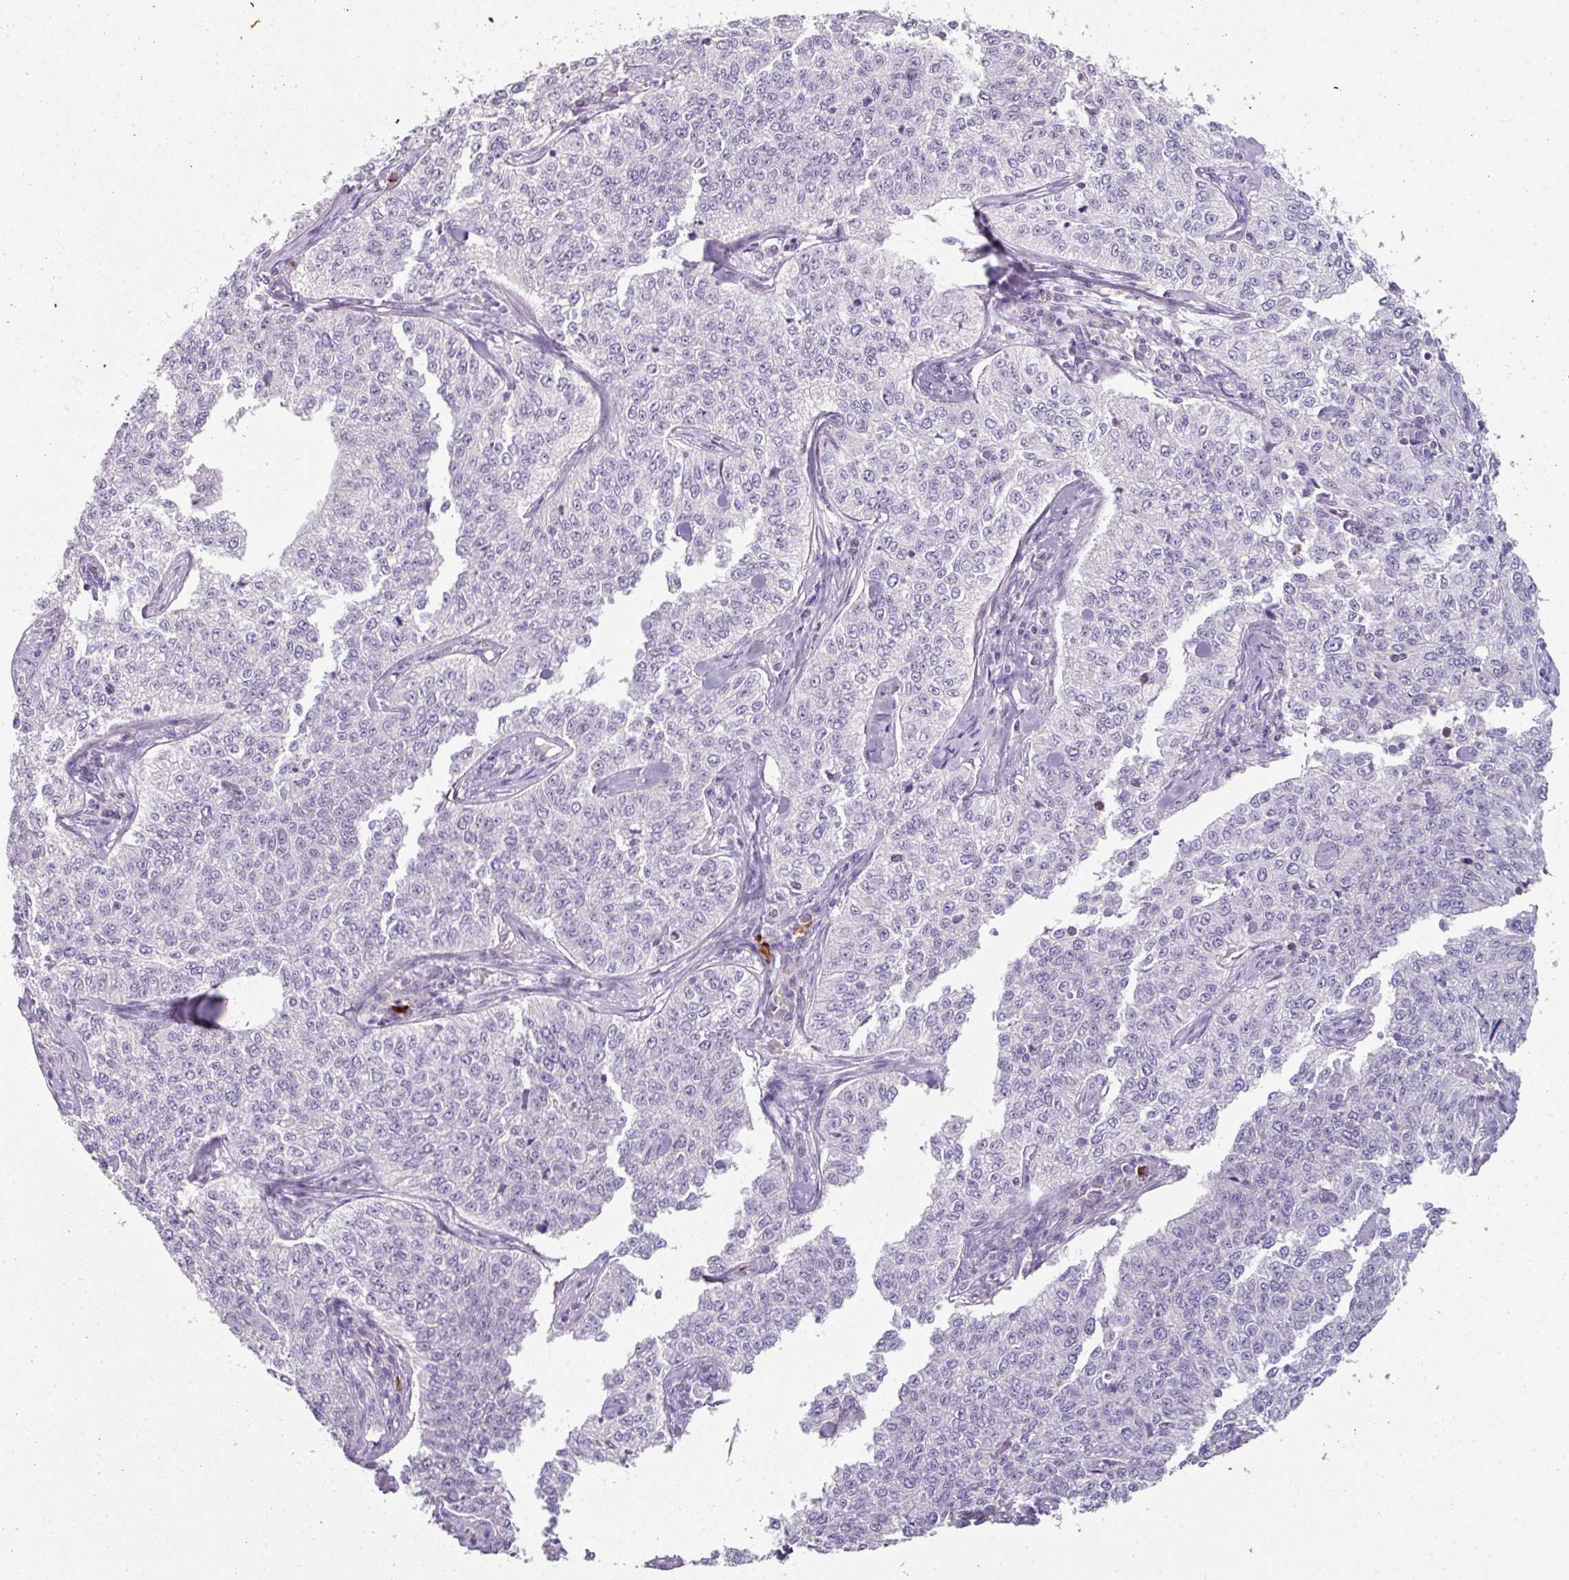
{"staining": {"intensity": "negative", "quantity": "none", "location": "none"}, "tissue": "cervical cancer", "cell_type": "Tumor cells", "image_type": "cancer", "snomed": [{"axis": "morphology", "description": "Squamous cell carcinoma, NOS"}, {"axis": "topography", "description": "Cervix"}], "caption": "Immunohistochemistry photomicrograph of neoplastic tissue: human squamous cell carcinoma (cervical) stained with DAB (3,3'-diaminobenzidine) shows no significant protein positivity in tumor cells.", "gene": "FHAD1", "patient": {"sex": "female", "age": 35}}